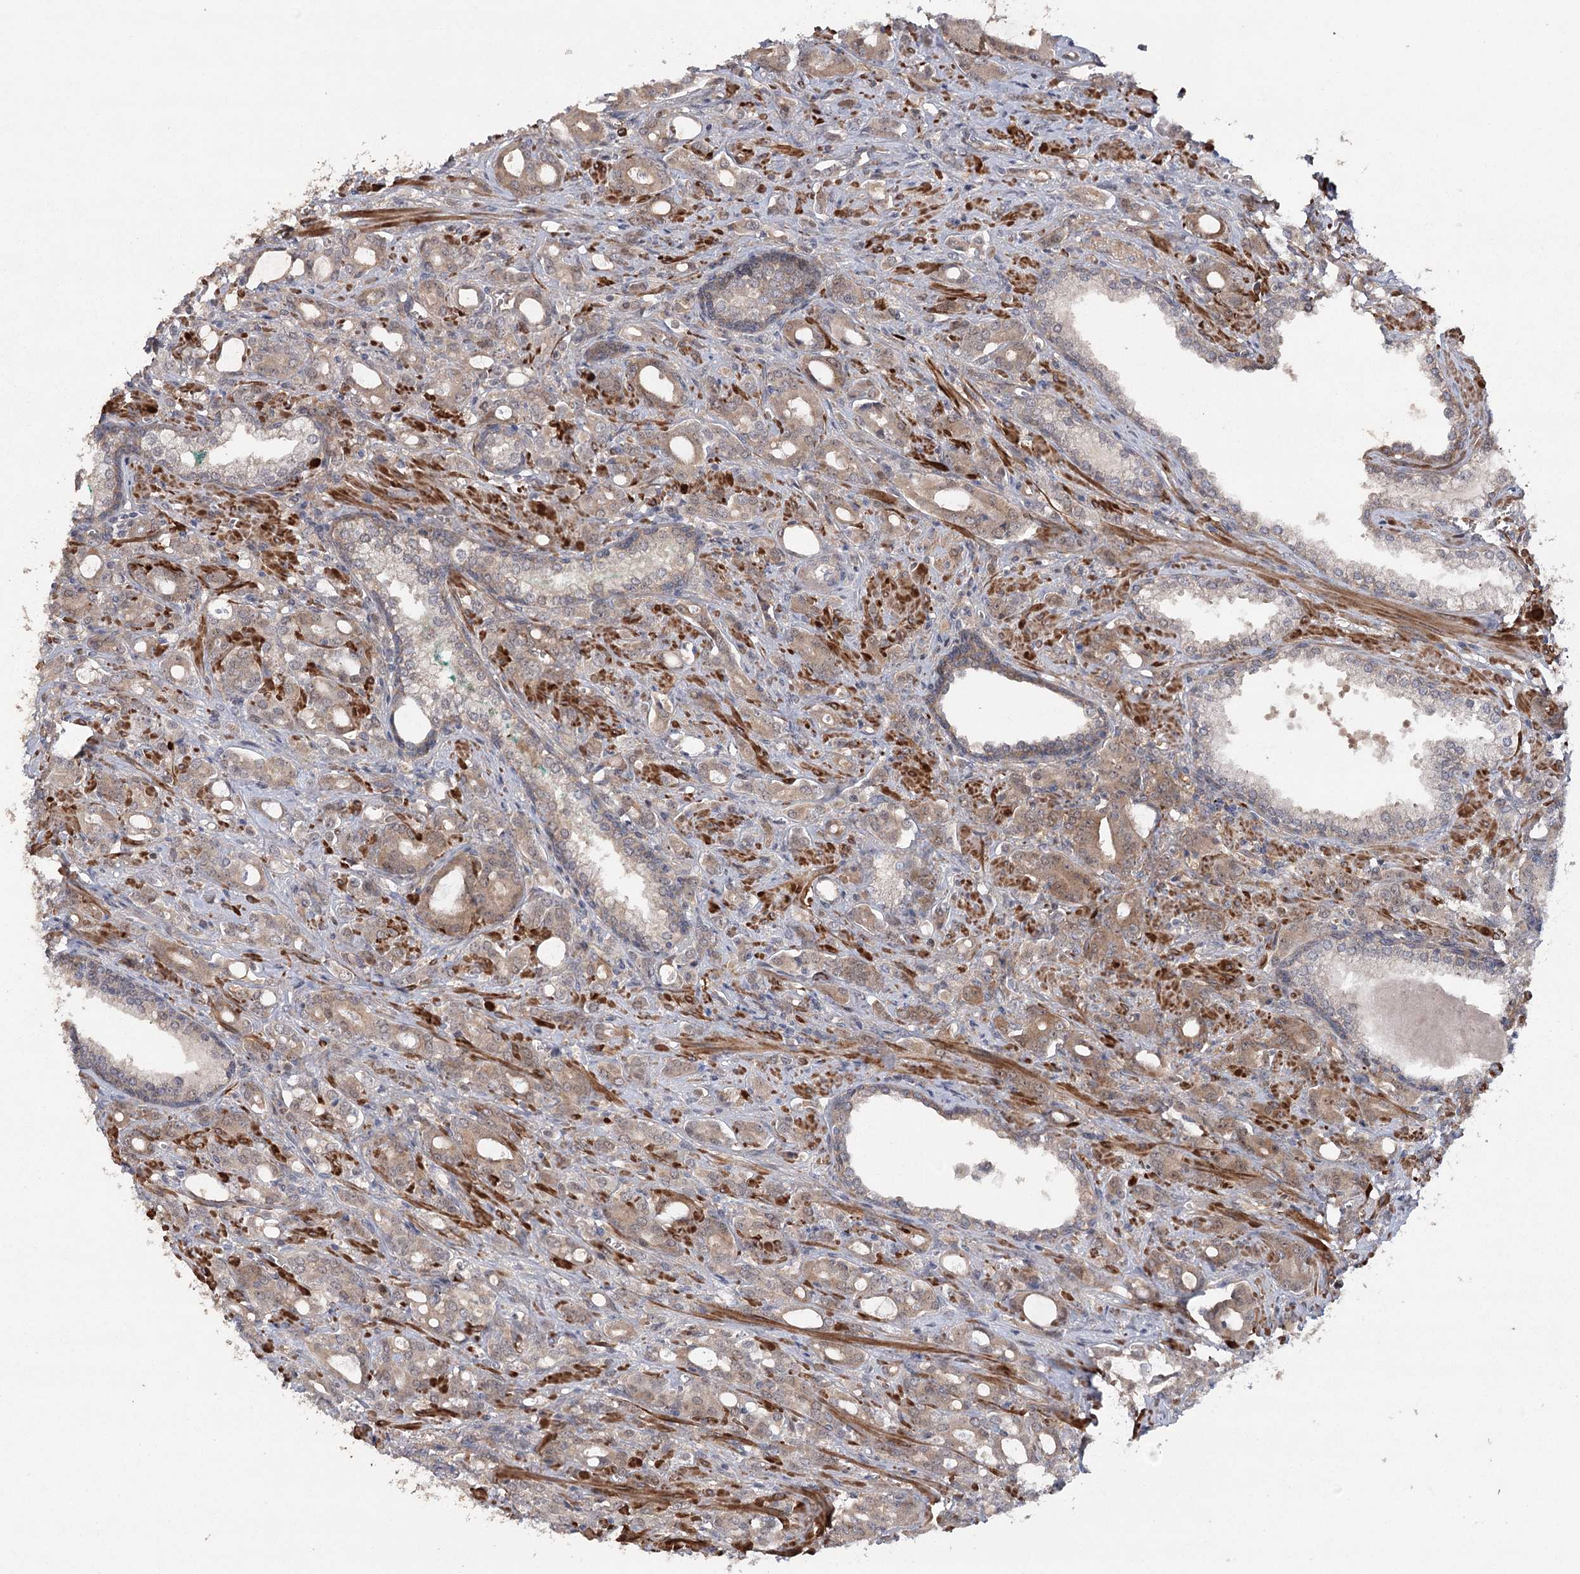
{"staining": {"intensity": "weak", "quantity": ">75%", "location": "cytoplasmic/membranous"}, "tissue": "prostate cancer", "cell_type": "Tumor cells", "image_type": "cancer", "snomed": [{"axis": "morphology", "description": "Adenocarcinoma, High grade"}, {"axis": "topography", "description": "Prostate"}], "caption": "Immunohistochemical staining of human high-grade adenocarcinoma (prostate) exhibits low levels of weak cytoplasmic/membranous protein positivity in about >75% of tumor cells.", "gene": "MAP3K13", "patient": {"sex": "male", "age": 72}}